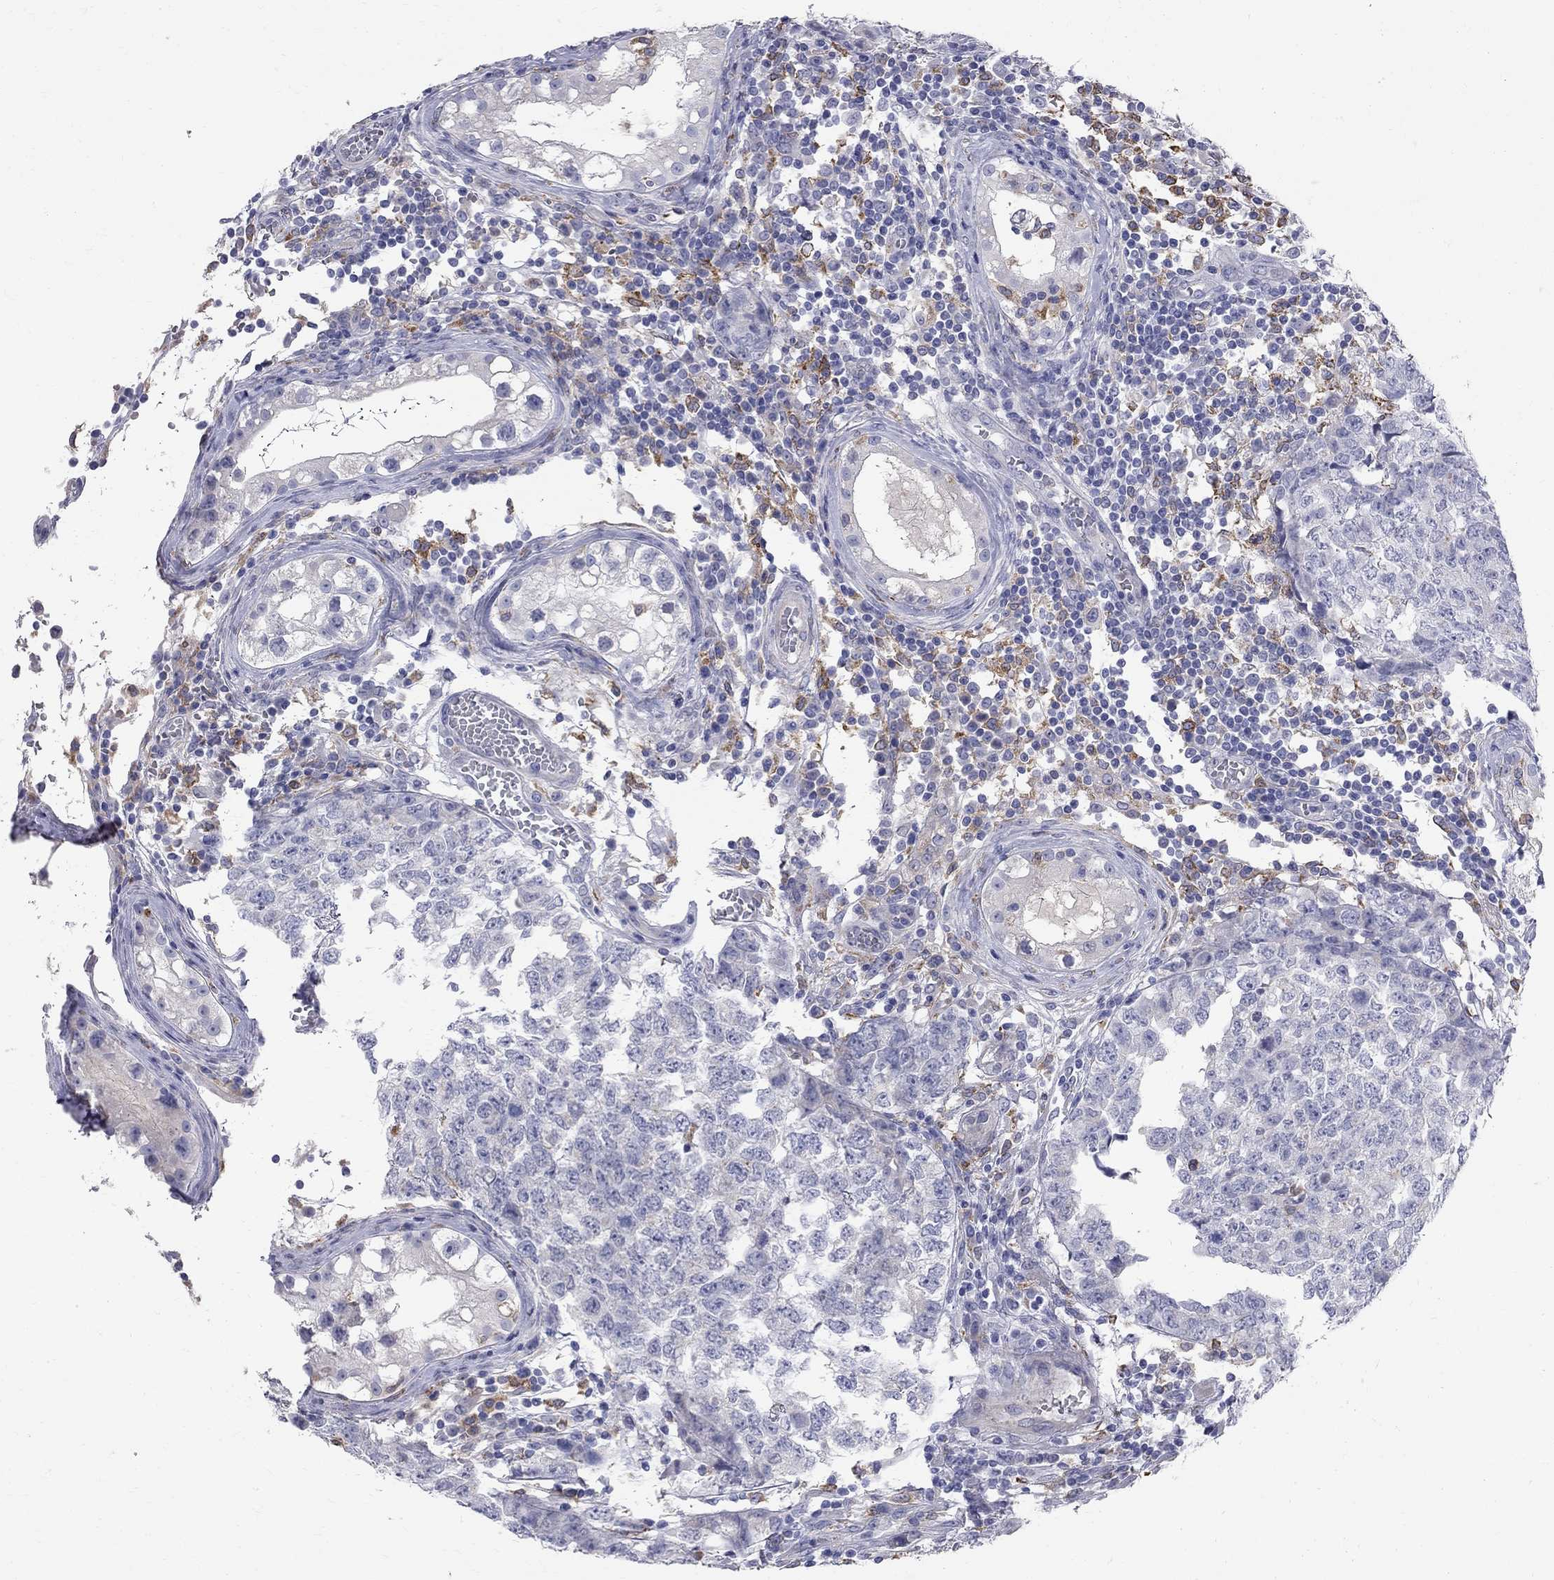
{"staining": {"intensity": "negative", "quantity": "none", "location": "none"}, "tissue": "testis cancer", "cell_type": "Tumor cells", "image_type": "cancer", "snomed": [{"axis": "morphology", "description": "Carcinoma, Embryonal, NOS"}, {"axis": "topography", "description": "Testis"}], "caption": "The immunohistochemistry (IHC) photomicrograph has no significant expression in tumor cells of testis cancer tissue.", "gene": "ACSL1", "patient": {"sex": "male", "age": 23}}